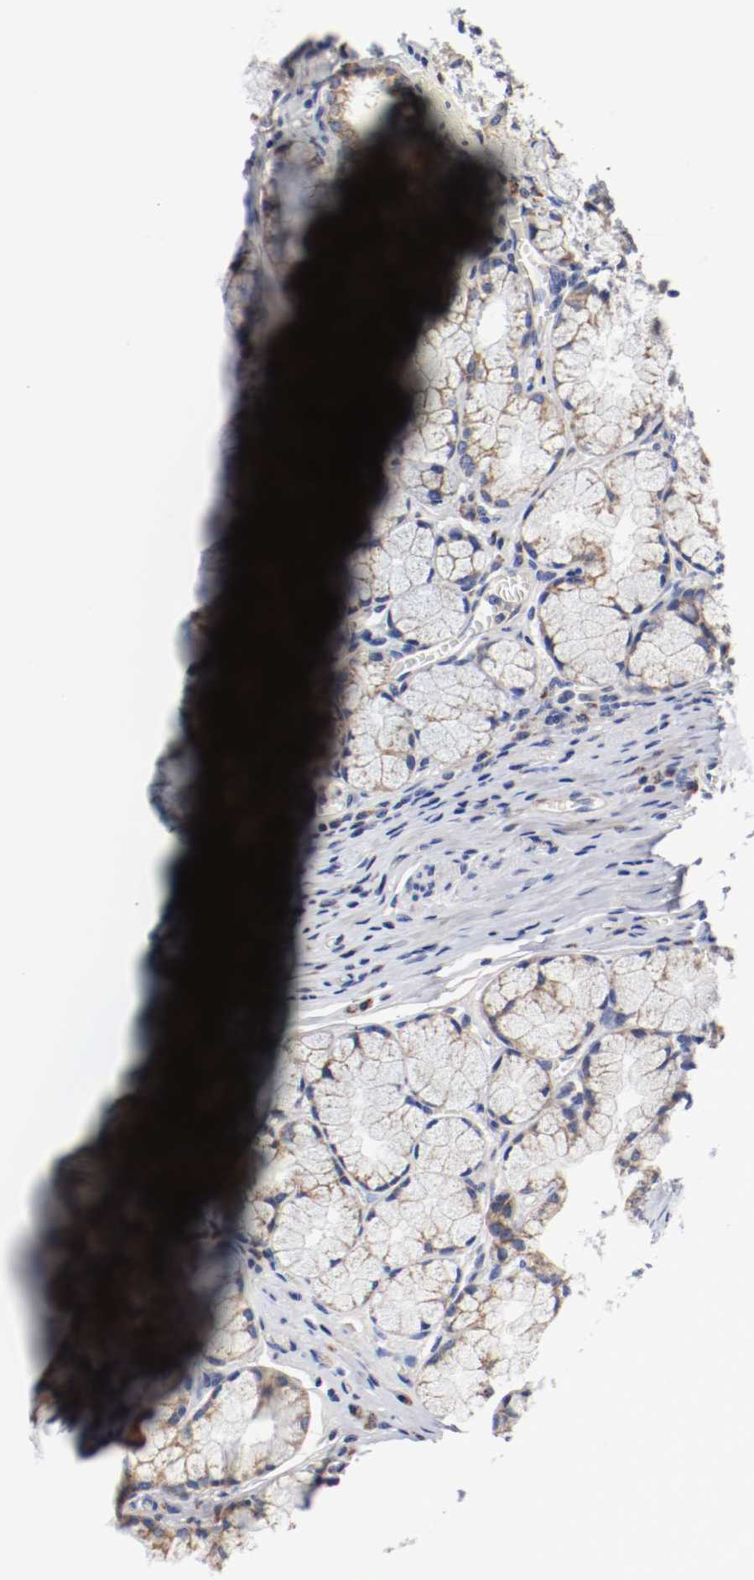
{"staining": {"intensity": "weak", "quantity": "25%-75%", "location": "cytoplasmic/membranous"}, "tissue": "stomach", "cell_type": "Glandular cells", "image_type": "normal", "snomed": [{"axis": "morphology", "description": "Normal tissue, NOS"}, {"axis": "topography", "description": "Stomach, lower"}], "caption": "Immunohistochemistry photomicrograph of normal stomach: human stomach stained using immunohistochemistry reveals low levels of weak protein expression localized specifically in the cytoplasmic/membranous of glandular cells, appearing as a cytoplasmic/membranous brown color.", "gene": "PCSK6", "patient": {"sex": "male", "age": 56}}